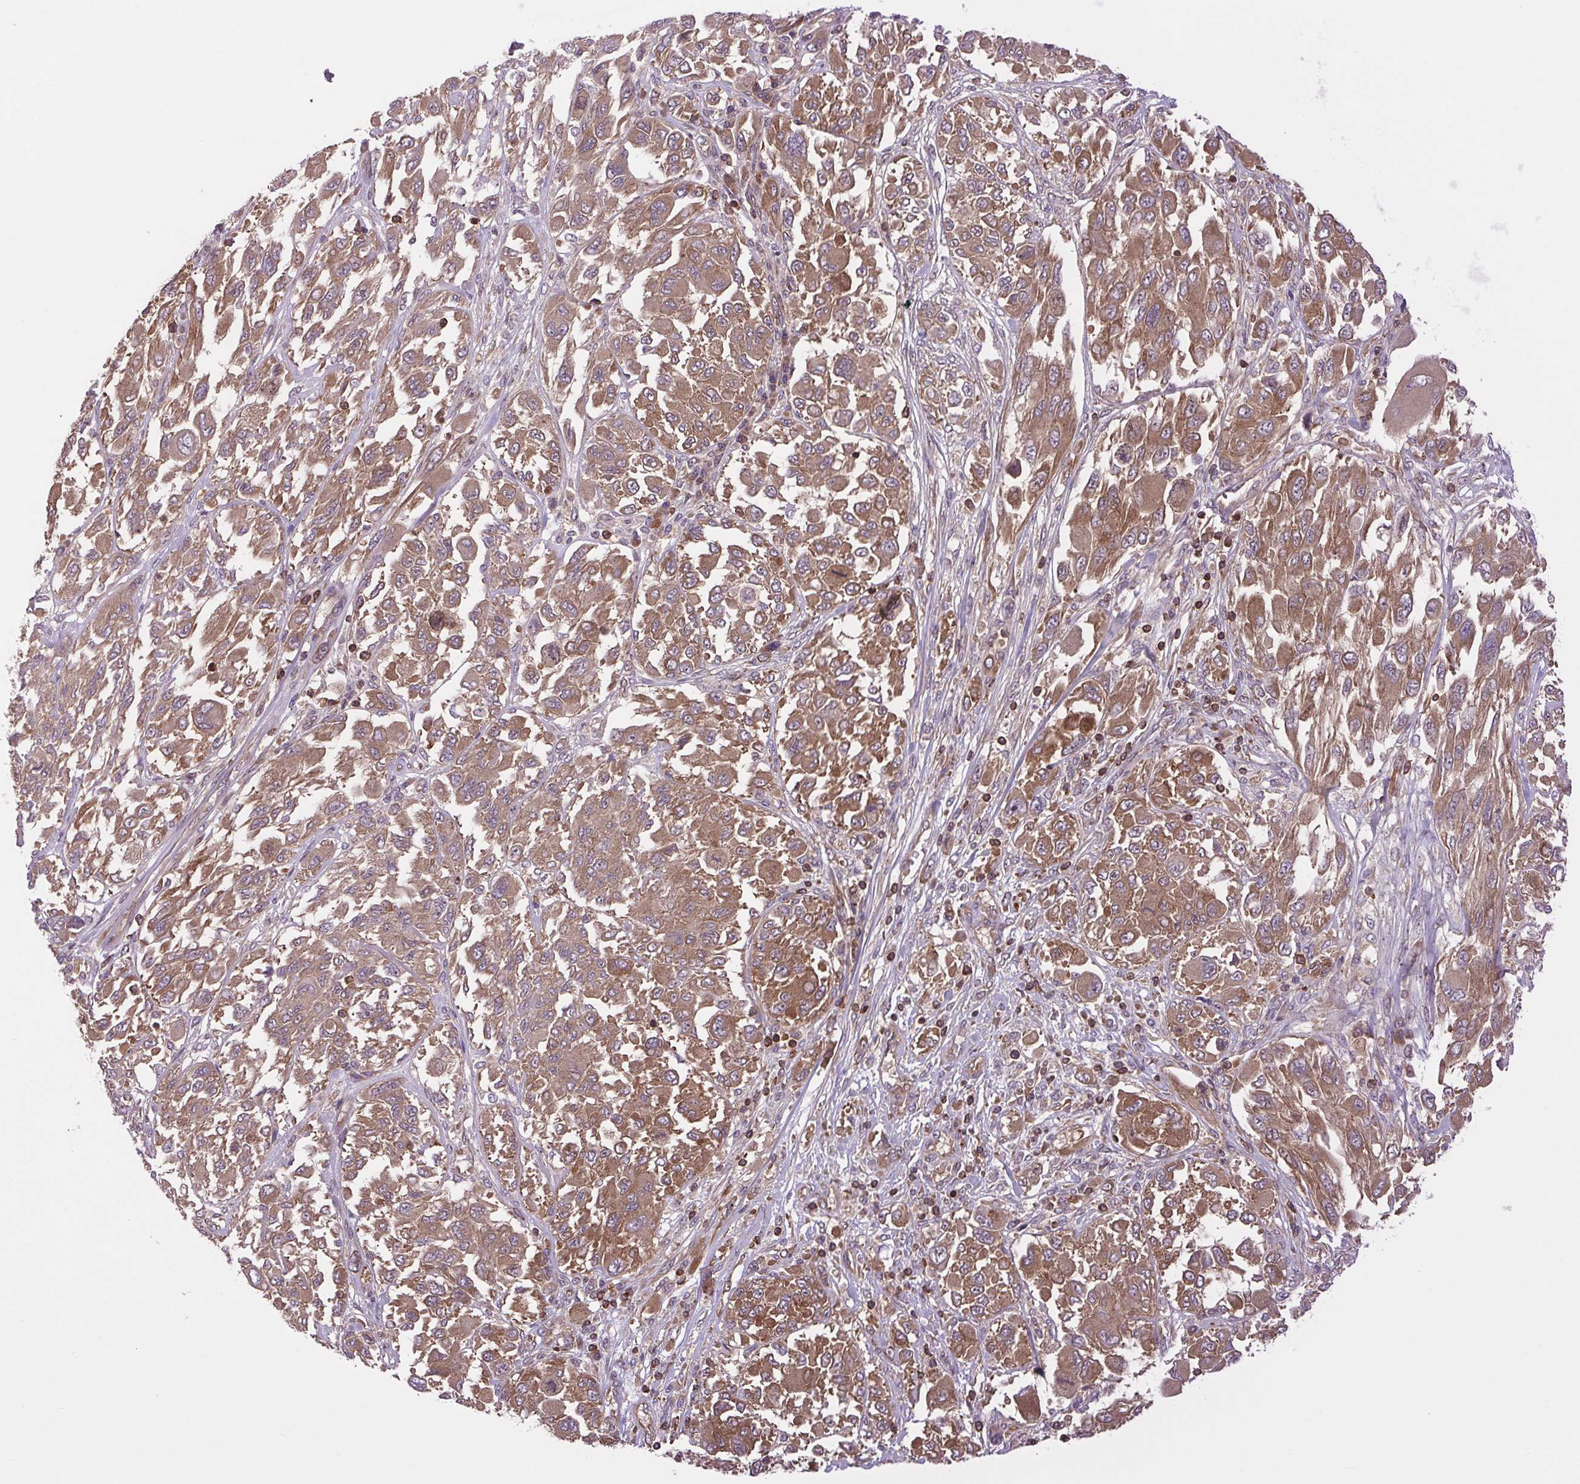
{"staining": {"intensity": "moderate", "quantity": ">75%", "location": "cytoplasmic/membranous"}, "tissue": "melanoma", "cell_type": "Tumor cells", "image_type": "cancer", "snomed": [{"axis": "morphology", "description": "Malignant melanoma, NOS"}, {"axis": "topography", "description": "Skin"}], "caption": "A high-resolution micrograph shows IHC staining of malignant melanoma, which displays moderate cytoplasmic/membranous positivity in about >75% of tumor cells.", "gene": "PLCG1", "patient": {"sex": "female", "age": 91}}